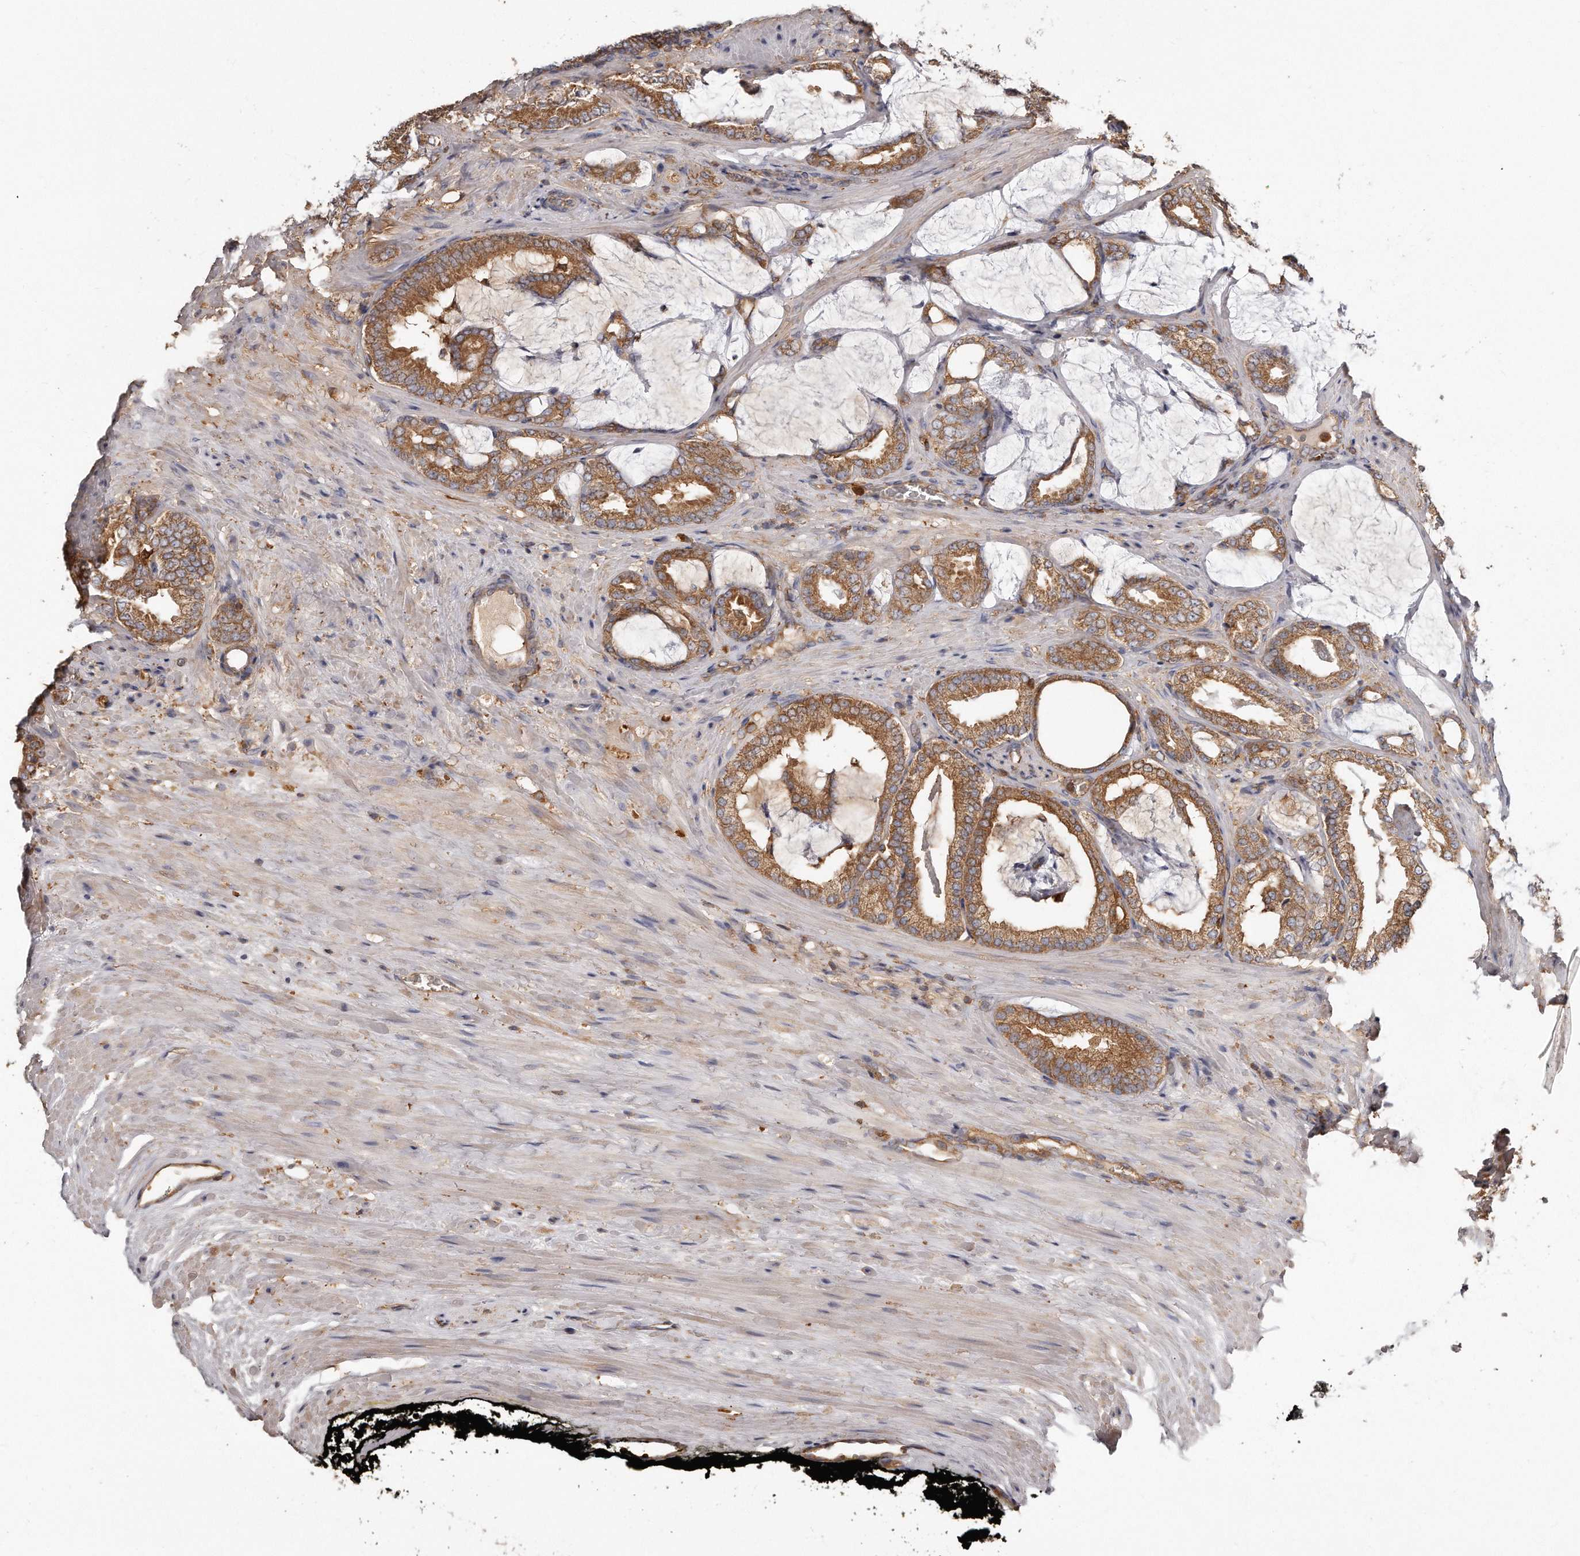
{"staining": {"intensity": "moderate", "quantity": ">75%", "location": "cytoplasmic/membranous"}, "tissue": "prostate cancer", "cell_type": "Tumor cells", "image_type": "cancer", "snomed": [{"axis": "morphology", "description": "Adenocarcinoma, Low grade"}, {"axis": "topography", "description": "Prostate"}], "caption": "A brown stain labels moderate cytoplasmic/membranous staining of a protein in human prostate low-grade adenocarcinoma tumor cells.", "gene": "CAP1", "patient": {"sex": "male", "age": 71}}